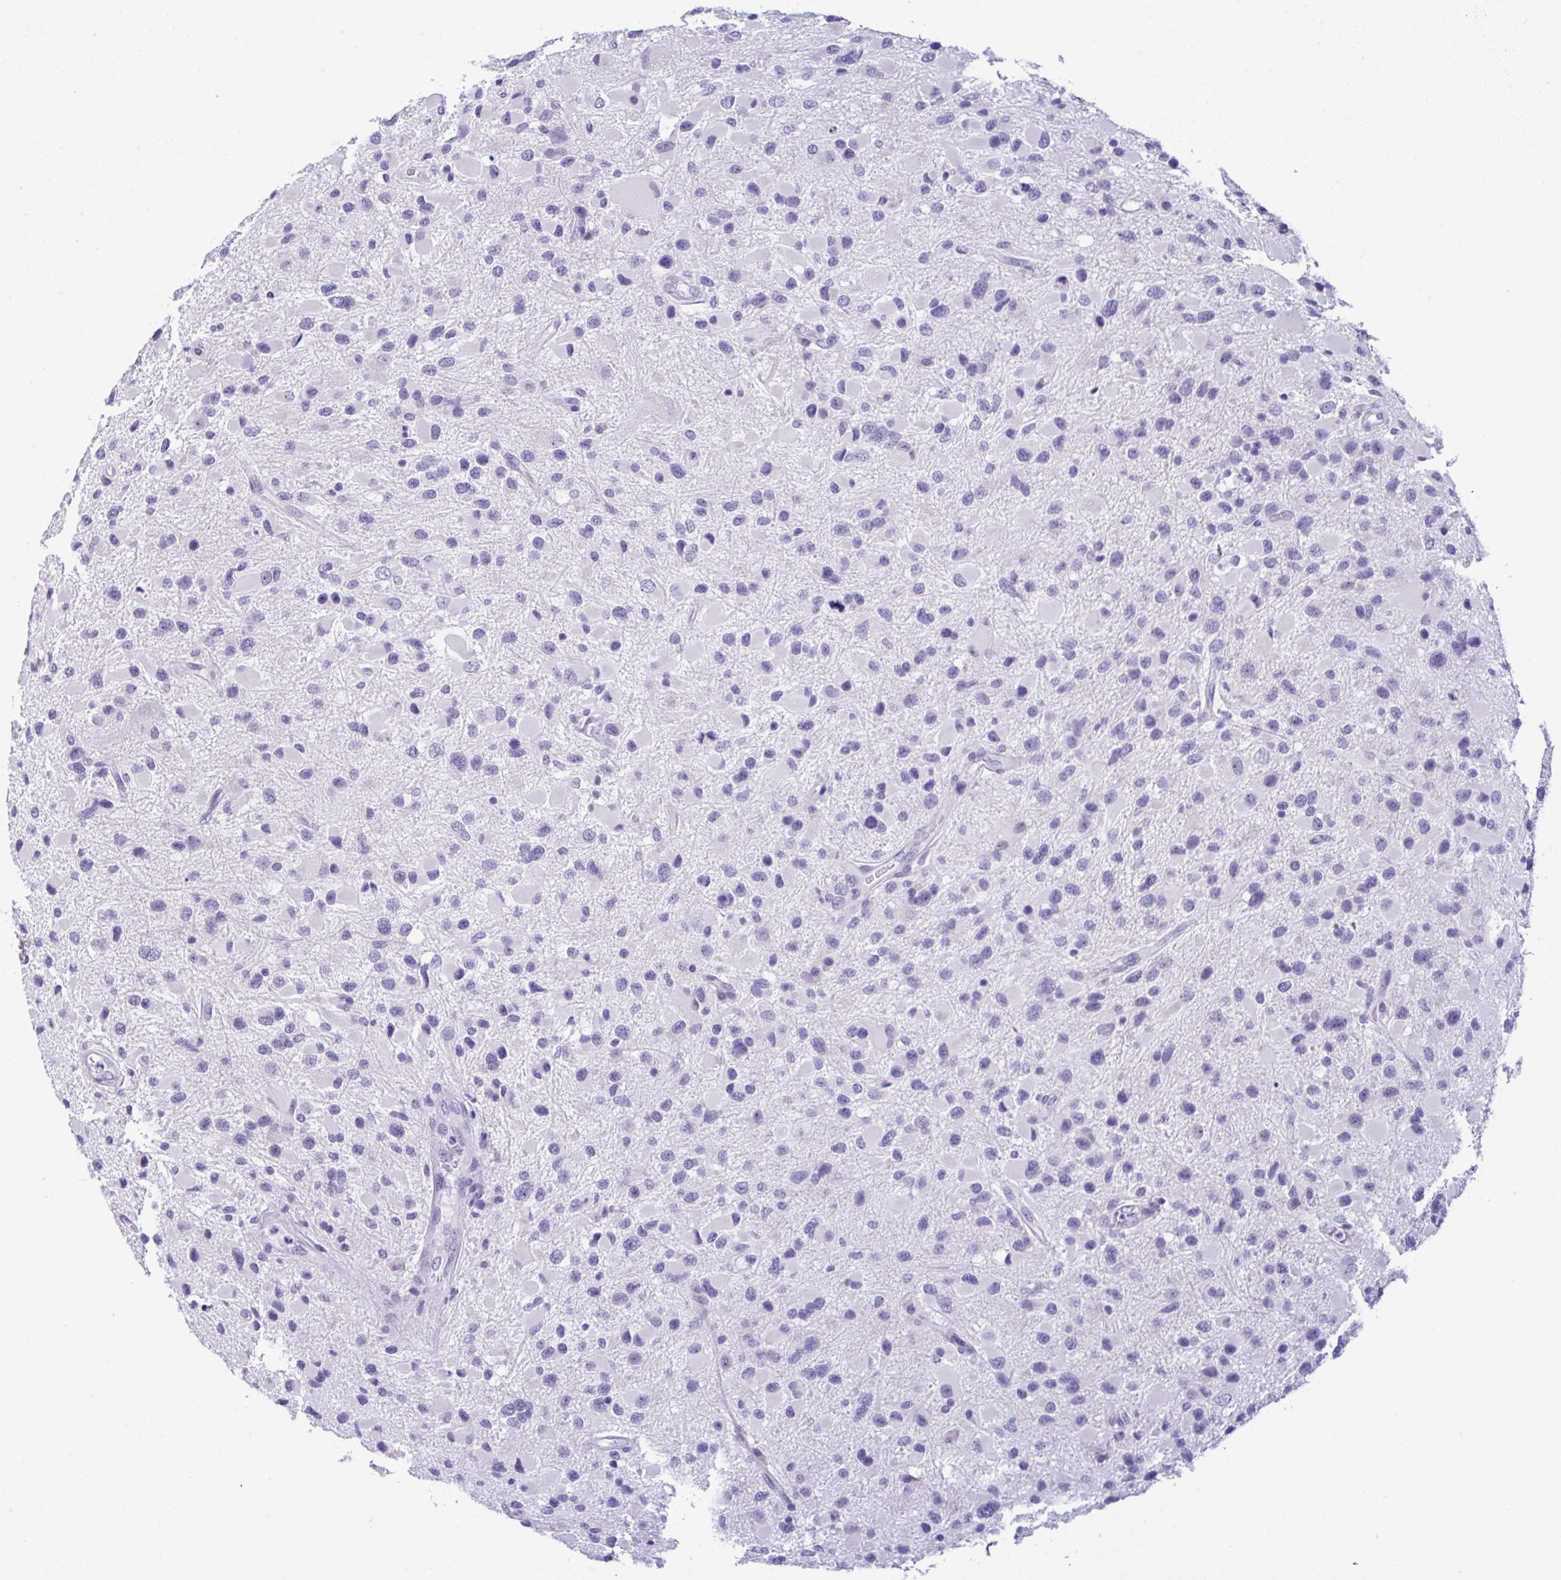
{"staining": {"intensity": "negative", "quantity": "none", "location": "none"}, "tissue": "glioma", "cell_type": "Tumor cells", "image_type": "cancer", "snomed": [{"axis": "morphology", "description": "Glioma, malignant, Low grade"}, {"axis": "topography", "description": "Brain"}], "caption": "A high-resolution photomicrograph shows immunohistochemistry staining of malignant glioma (low-grade), which reveals no significant staining in tumor cells. The staining was performed using DAB to visualize the protein expression in brown, while the nuclei were stained in blue with hematoxylin (Magnification: 20x).", "gene": "YBX2", "patient": {"sex": "female", "age": 32}}